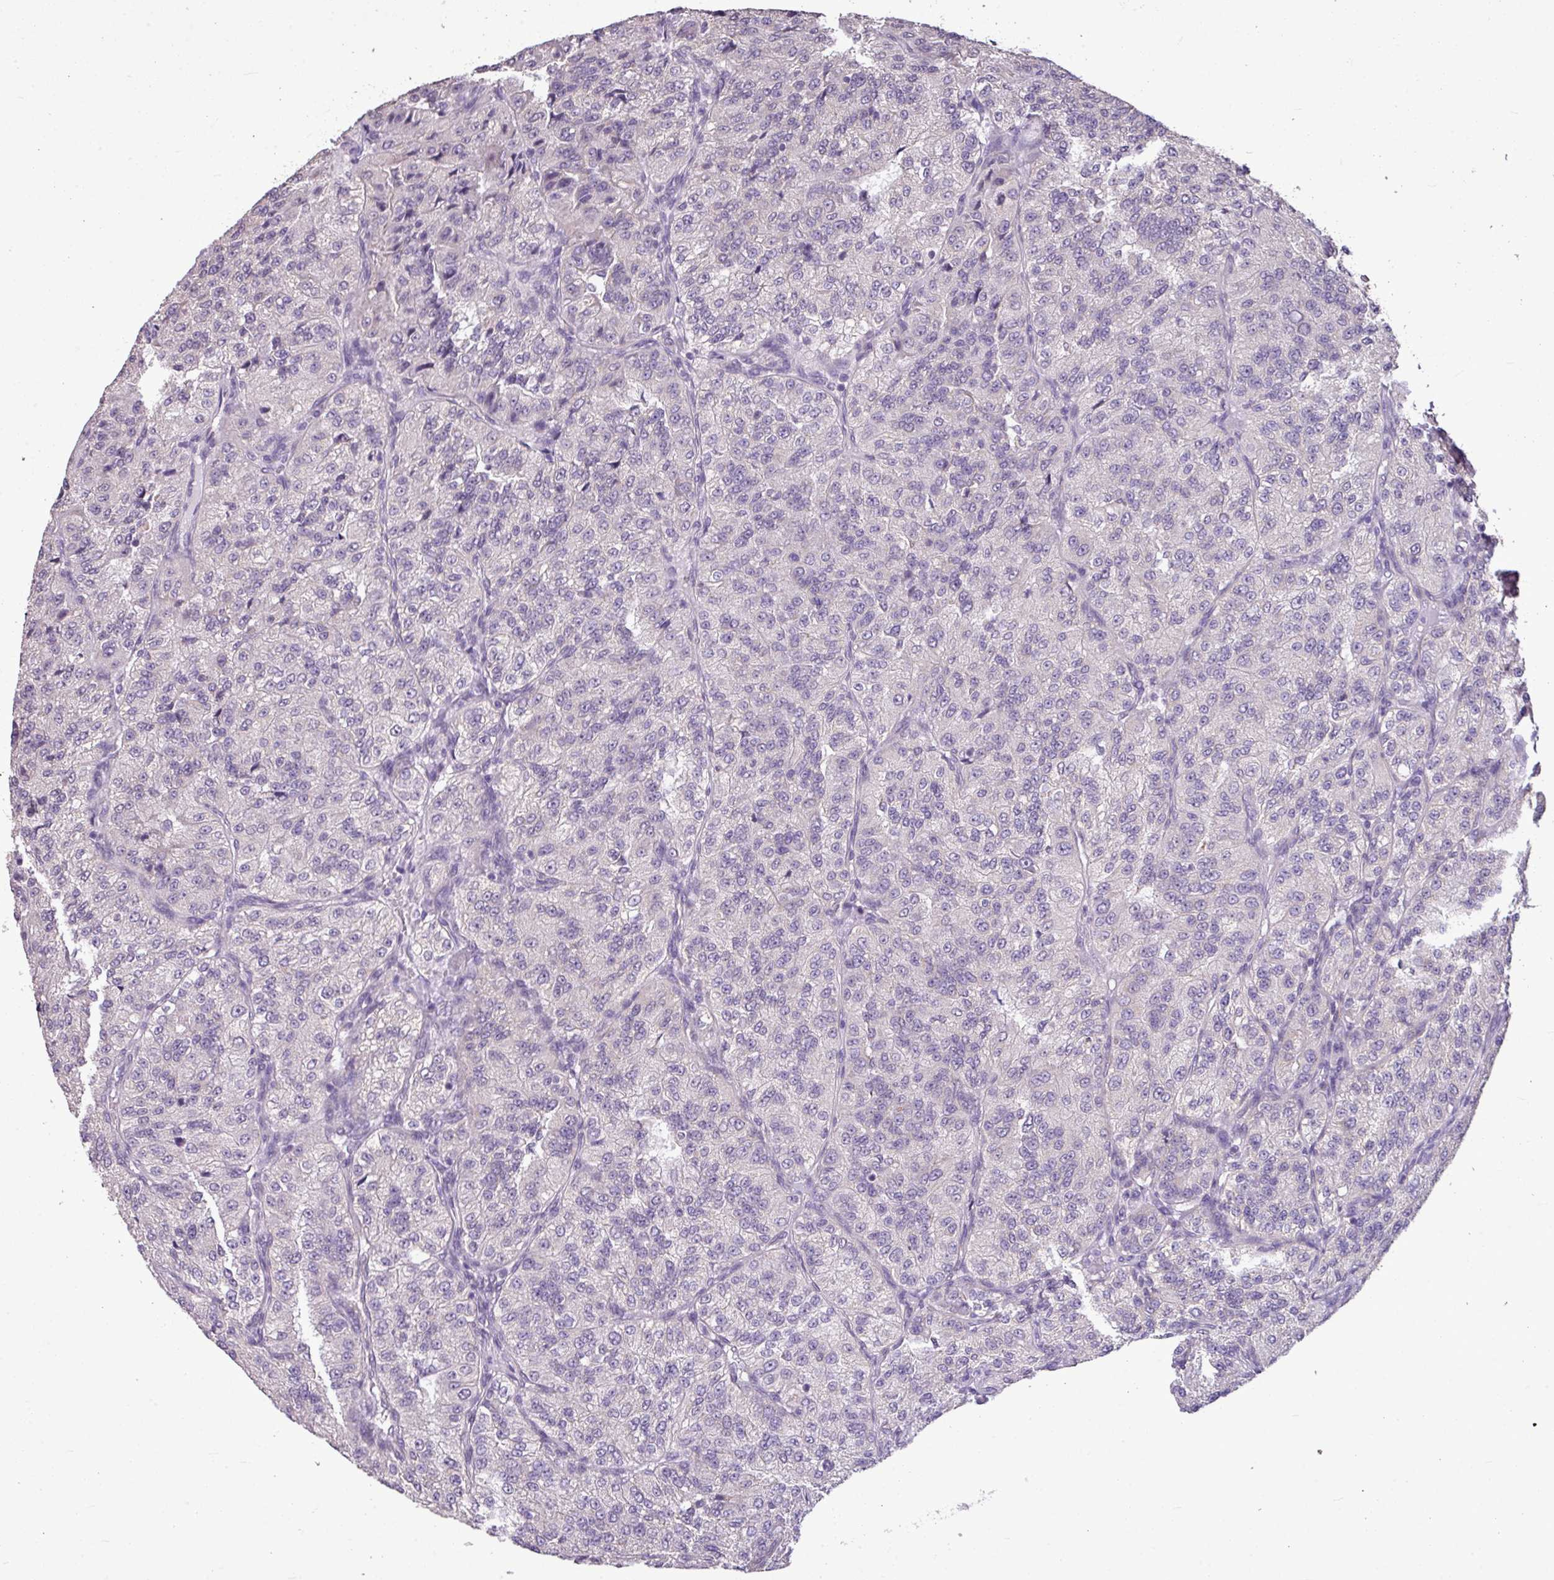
{"staining": {"intensity": "negative", "quantity": "none", "location": "none"}, "tissue": "renal cancer", "cell_type": "Tumor cells", "image_type": "cancer", "snomed": [{"axis": "morphology", "description": "Adenocarcinoma, NOS"}, {"axis": "topography", "description": "Kidney"}], "caption": "A histopathology image of renal cancer (adenocarcinoma) stained for a protein displays no brown staining in tumor cells.", "gene": "ALDH2", "patient": {"sex": "female", "age": 63}}